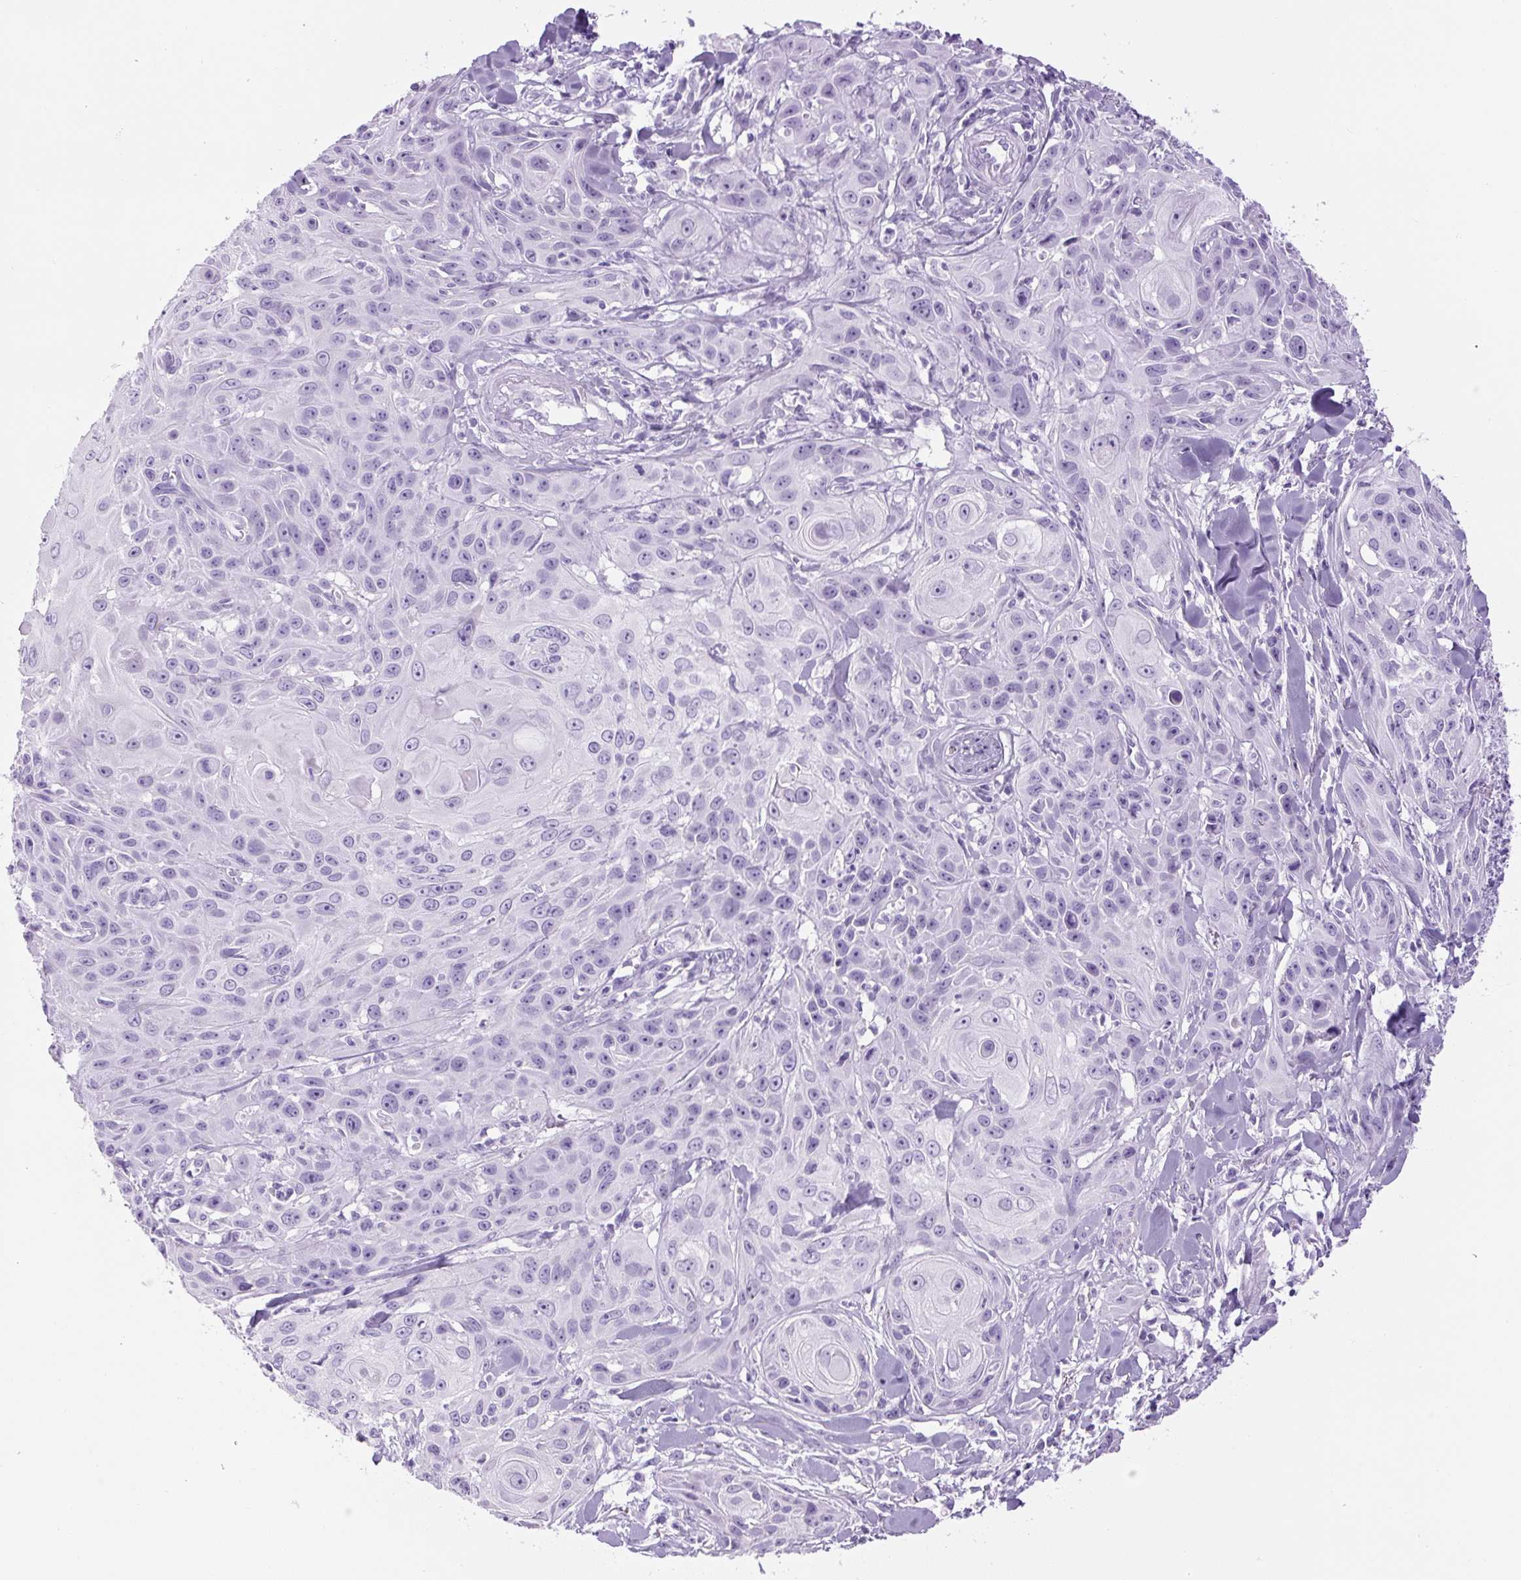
{"staining": {"intensity": "negative", "quantity": "none", "location": "none"}, "tissue": "skin cancer", "cell_type": "Tumor cells", "image_type": "cancer", "snomed": [{"axis": "morphology", "description": "Squamous cell carcinoma, NOS"}, {"axis": "topography", "description": "Skin"}, {"axis": "topography", "description": "Vulva"}], "caption": "Immunohistochemistry of human skin cancer (squamous cell carcinoma) demonstrates no staining in tumor cells.", "gene": "RSPO4", "patient": {"sex": "female", "age": 83}}